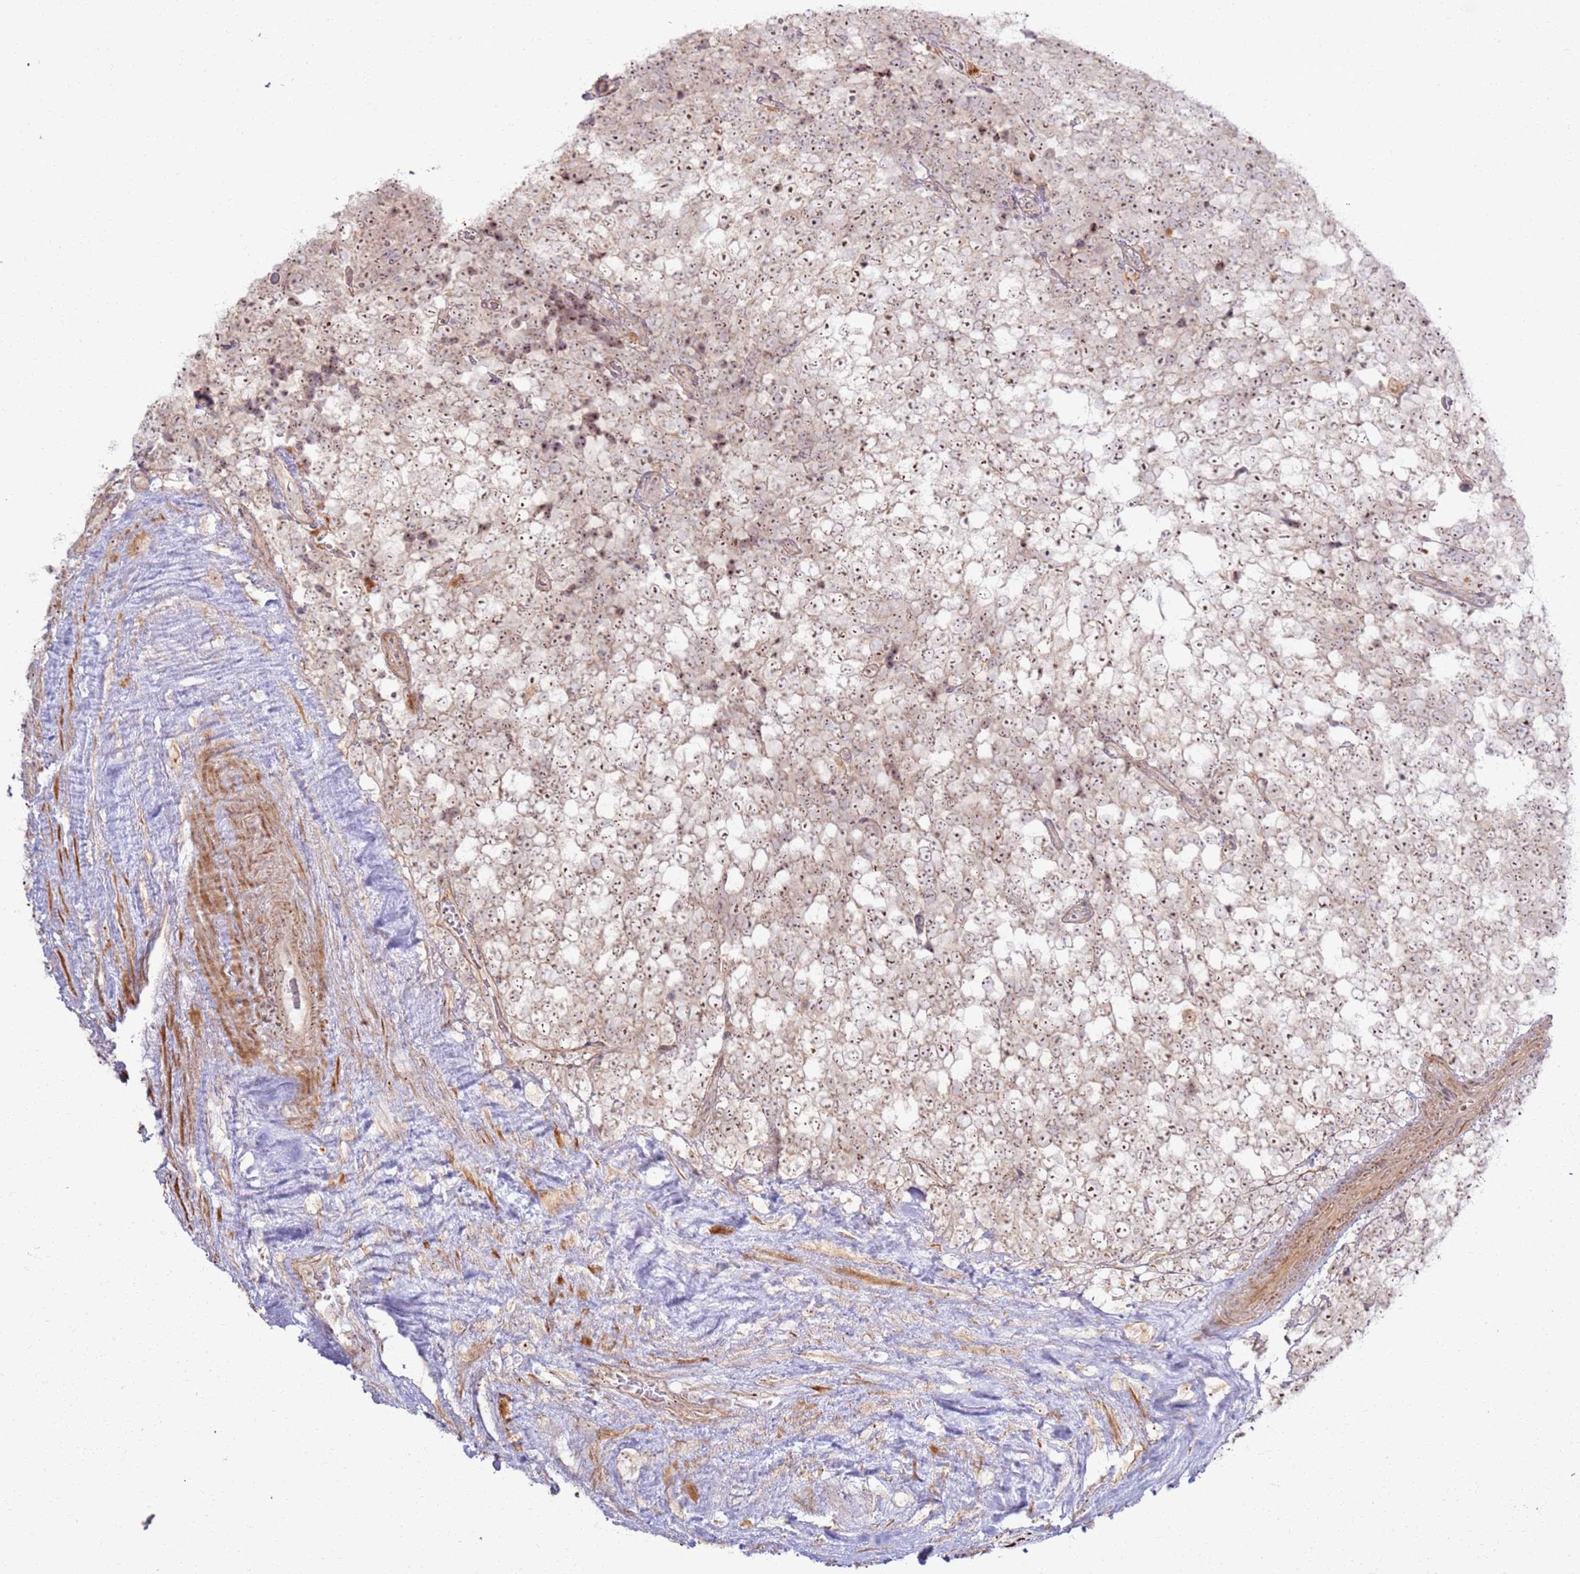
{"staining": {"intensity": "moderate", "quantity": ">75%", "location": "nuclear"}, "tissue": "testis cancer", "cell_type": "Tumor cells", "image_type": "cancer", "snomed": [{"axis": "morphology", "description": "Seminoma, NOS"}, {"axis": "topography", "description": "Testis"}], "caption": "Protein staining displays moderate nuclear staining in about >75% of tumor cells in testis cancer.", "gene": "CNPY1", "patient": {"sex": "male", "age": 71}}